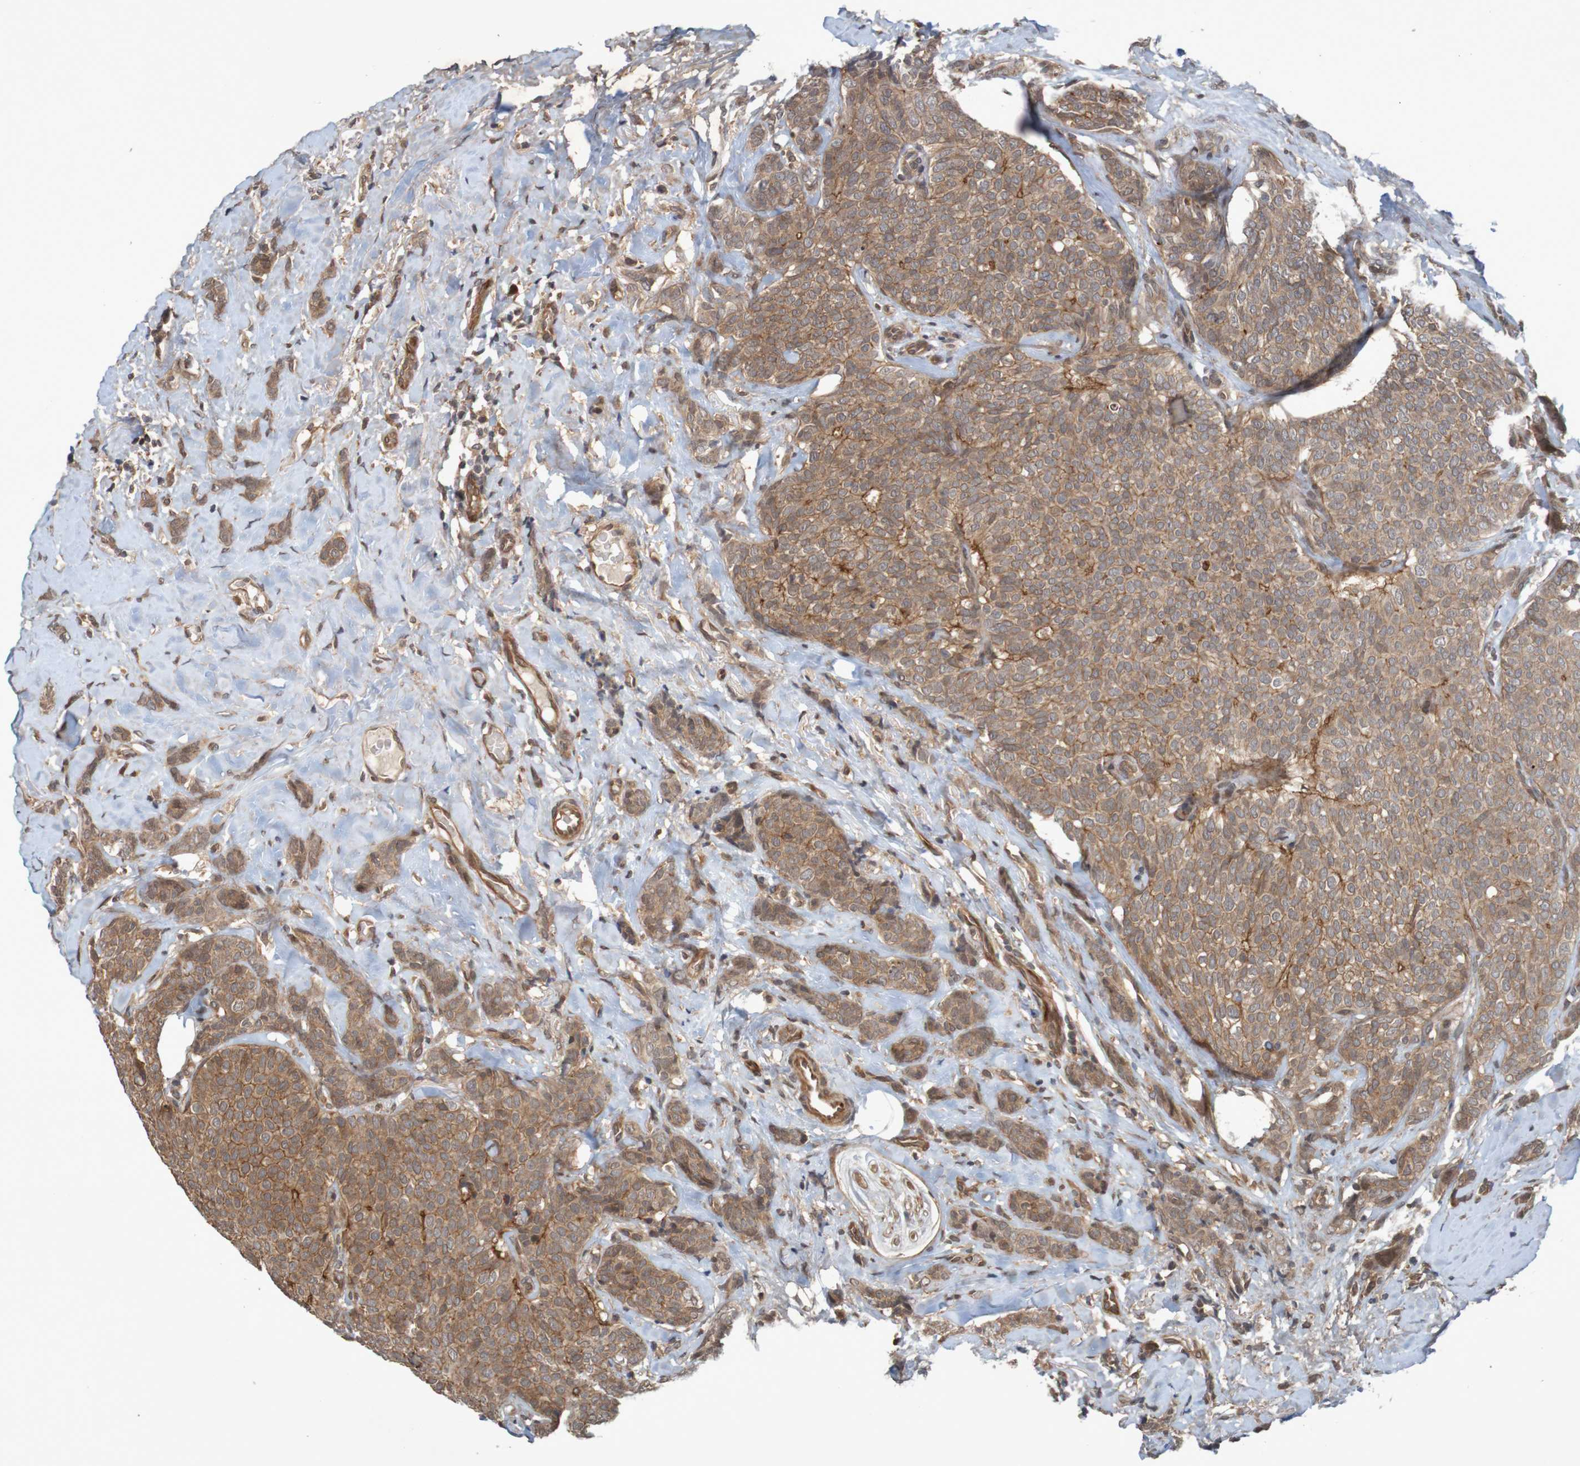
{"staining": {"intensity": "moderate", "quantity": ">75%", "location": "cytoplasmic/membranous"}, "tissue": "breast cancer", "cell_type": "Tumor cells", "image_type": "cancer", "snomed": [{"axis": "morphology", "description": "Lobular carcinoma"}, {"axis": "topography", "description": "Skin"}, {"axis": "topography", "description": "Breast"}], "caption": "Tumor cells exhibit moderate cytoplasmic/membranous positivity in approximately >75% of cells in breast lobular carcinoma.", "gene": "ARHGEF11", "patient": {"sex": "female", "age": 46}}